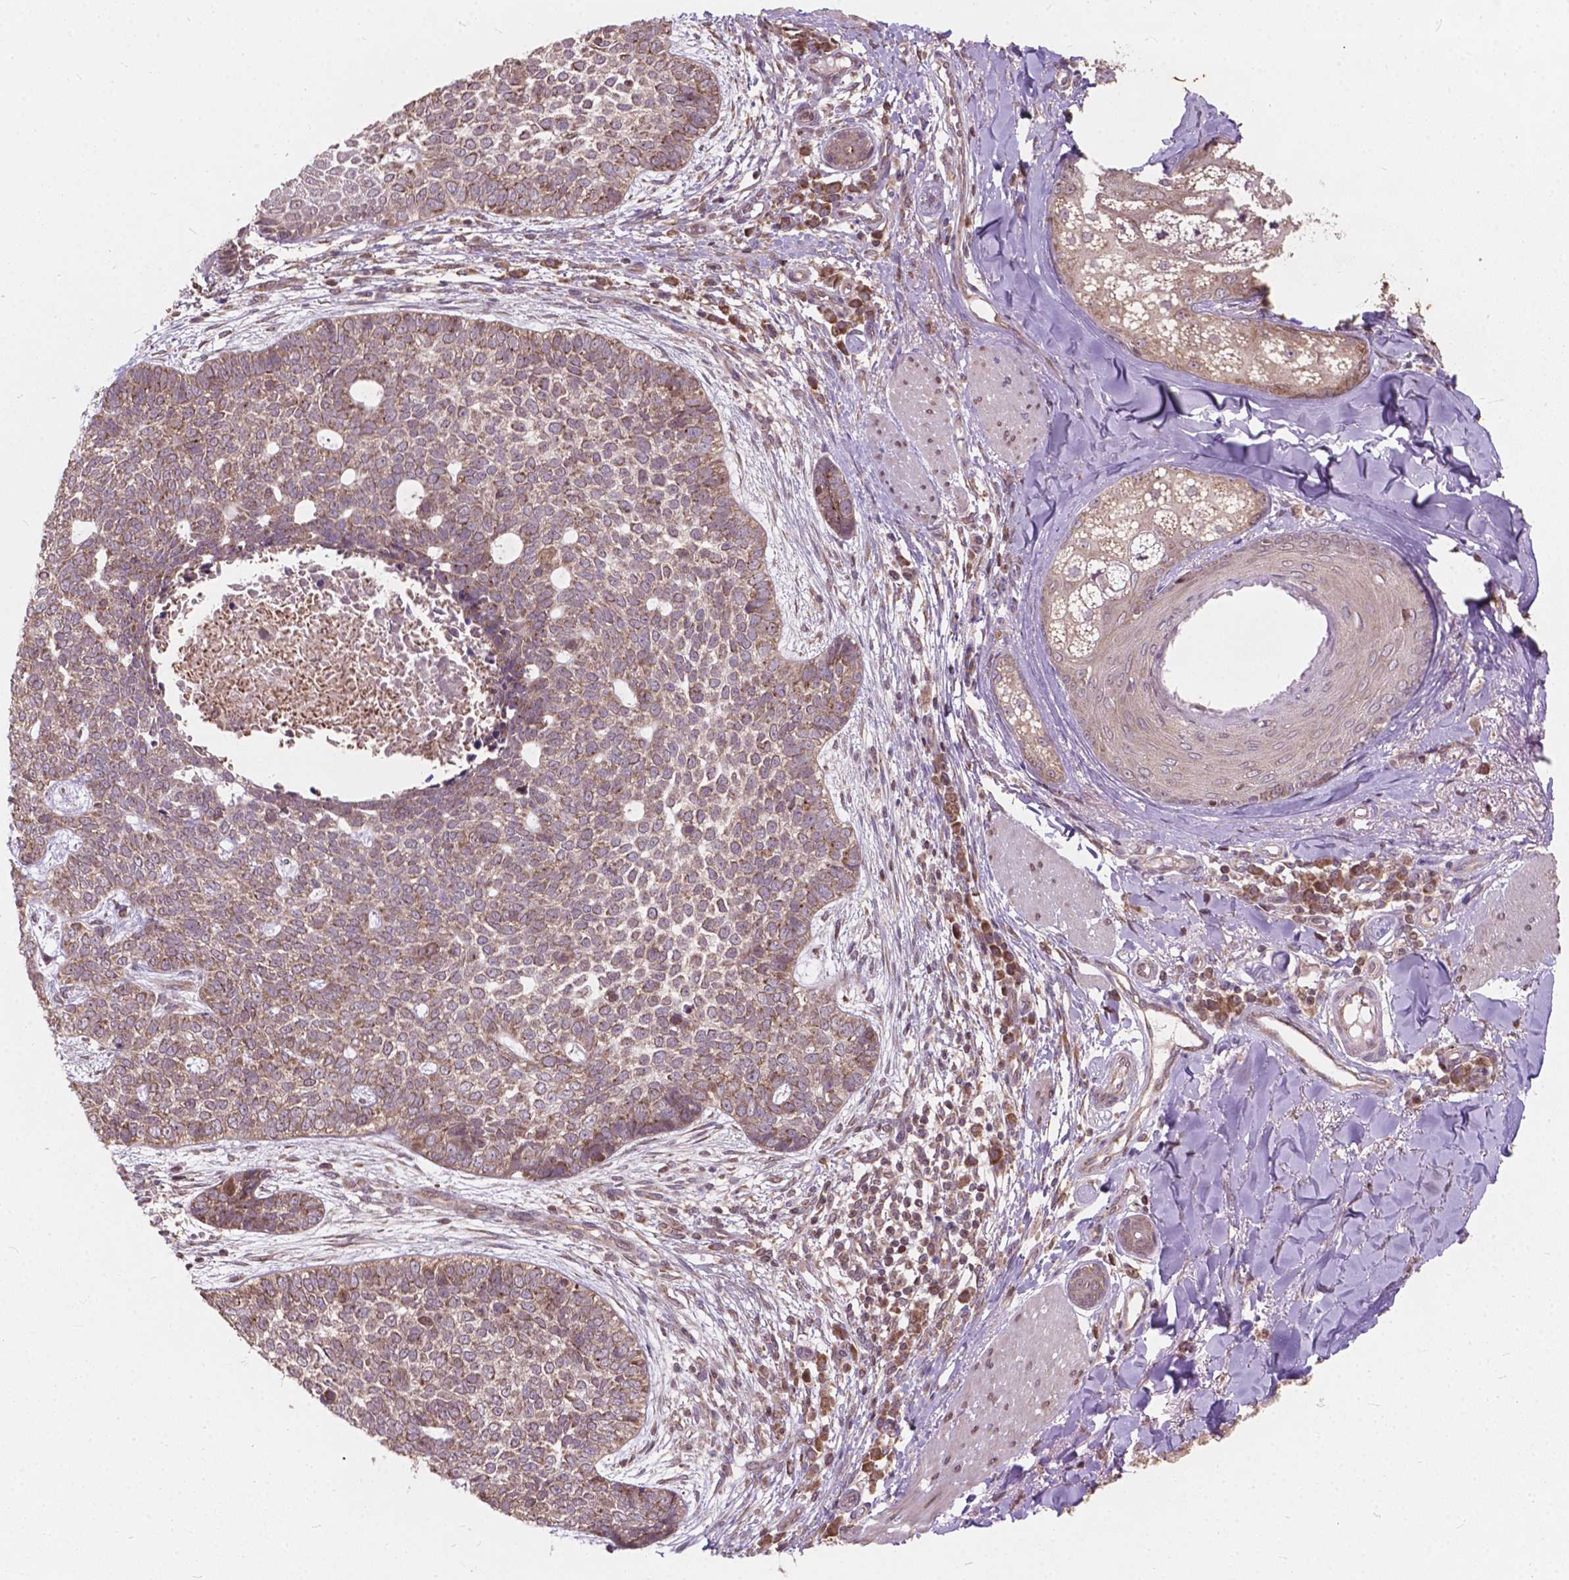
{"staining": {"intensity": "weak", "quantity": "<25%", "location": "cytoplasmic/membranous,nuclear"}, "tissue": "skin cancer", "cell_type": "Tumor cells", "image_type": "cancer", "snomed": [{"axis": "morphology", "description": "Basal cell carcinoma"}, {"axis": "topography", "description": "Skin"}], "caption": "Immunohistochemical staining of human basal cell carcinoma (skin) displays no significant positivity in tumor cells.", "gene": "MRPL33", "patient": {"sex": "female", "age": 69}}